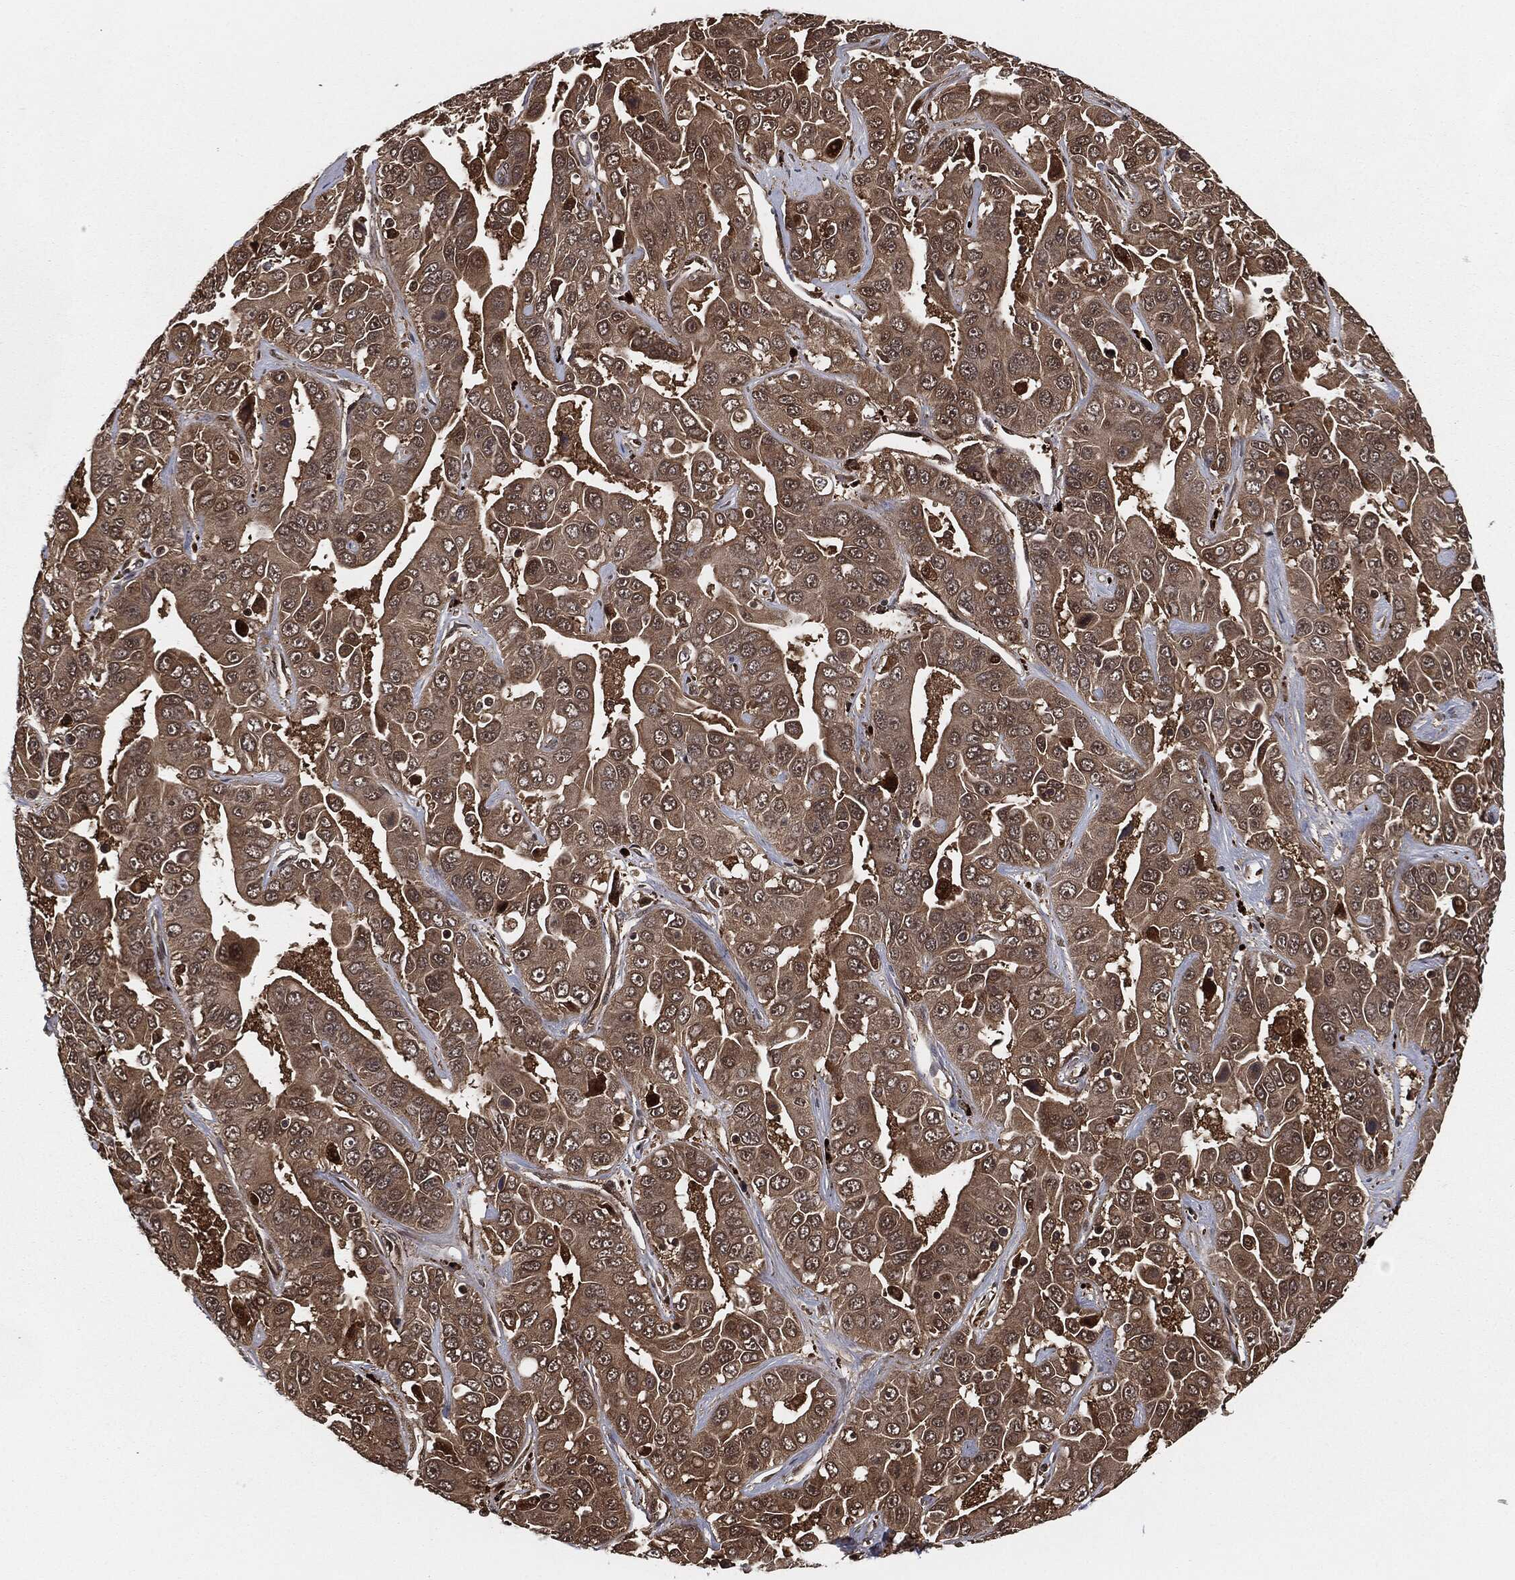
{"staining": {"intensity": "weak", "quantity": "25%-75%", "location": "cytoplasmic/membranous"}, "tissue": "liver cancer", "cell_type": "Tumor cells", "image_type": "cancer", "snomed": [{"axis": "morphology", "description": "Cholangiocarcinoma"}, {"axis": "topography", "description": "Liver"}], "caption": "Immunohistochemical staining of human liver cancer (cholangiocarcinoma) shows low levels of weak cytoplasmic/membranous positivity in about 25%-75% of tumor cells. (DAB IHC with brightfield microscopy, high magnification).", "gene": "CAPRIN2", "patient": {"sex": "female", "age": 52}}